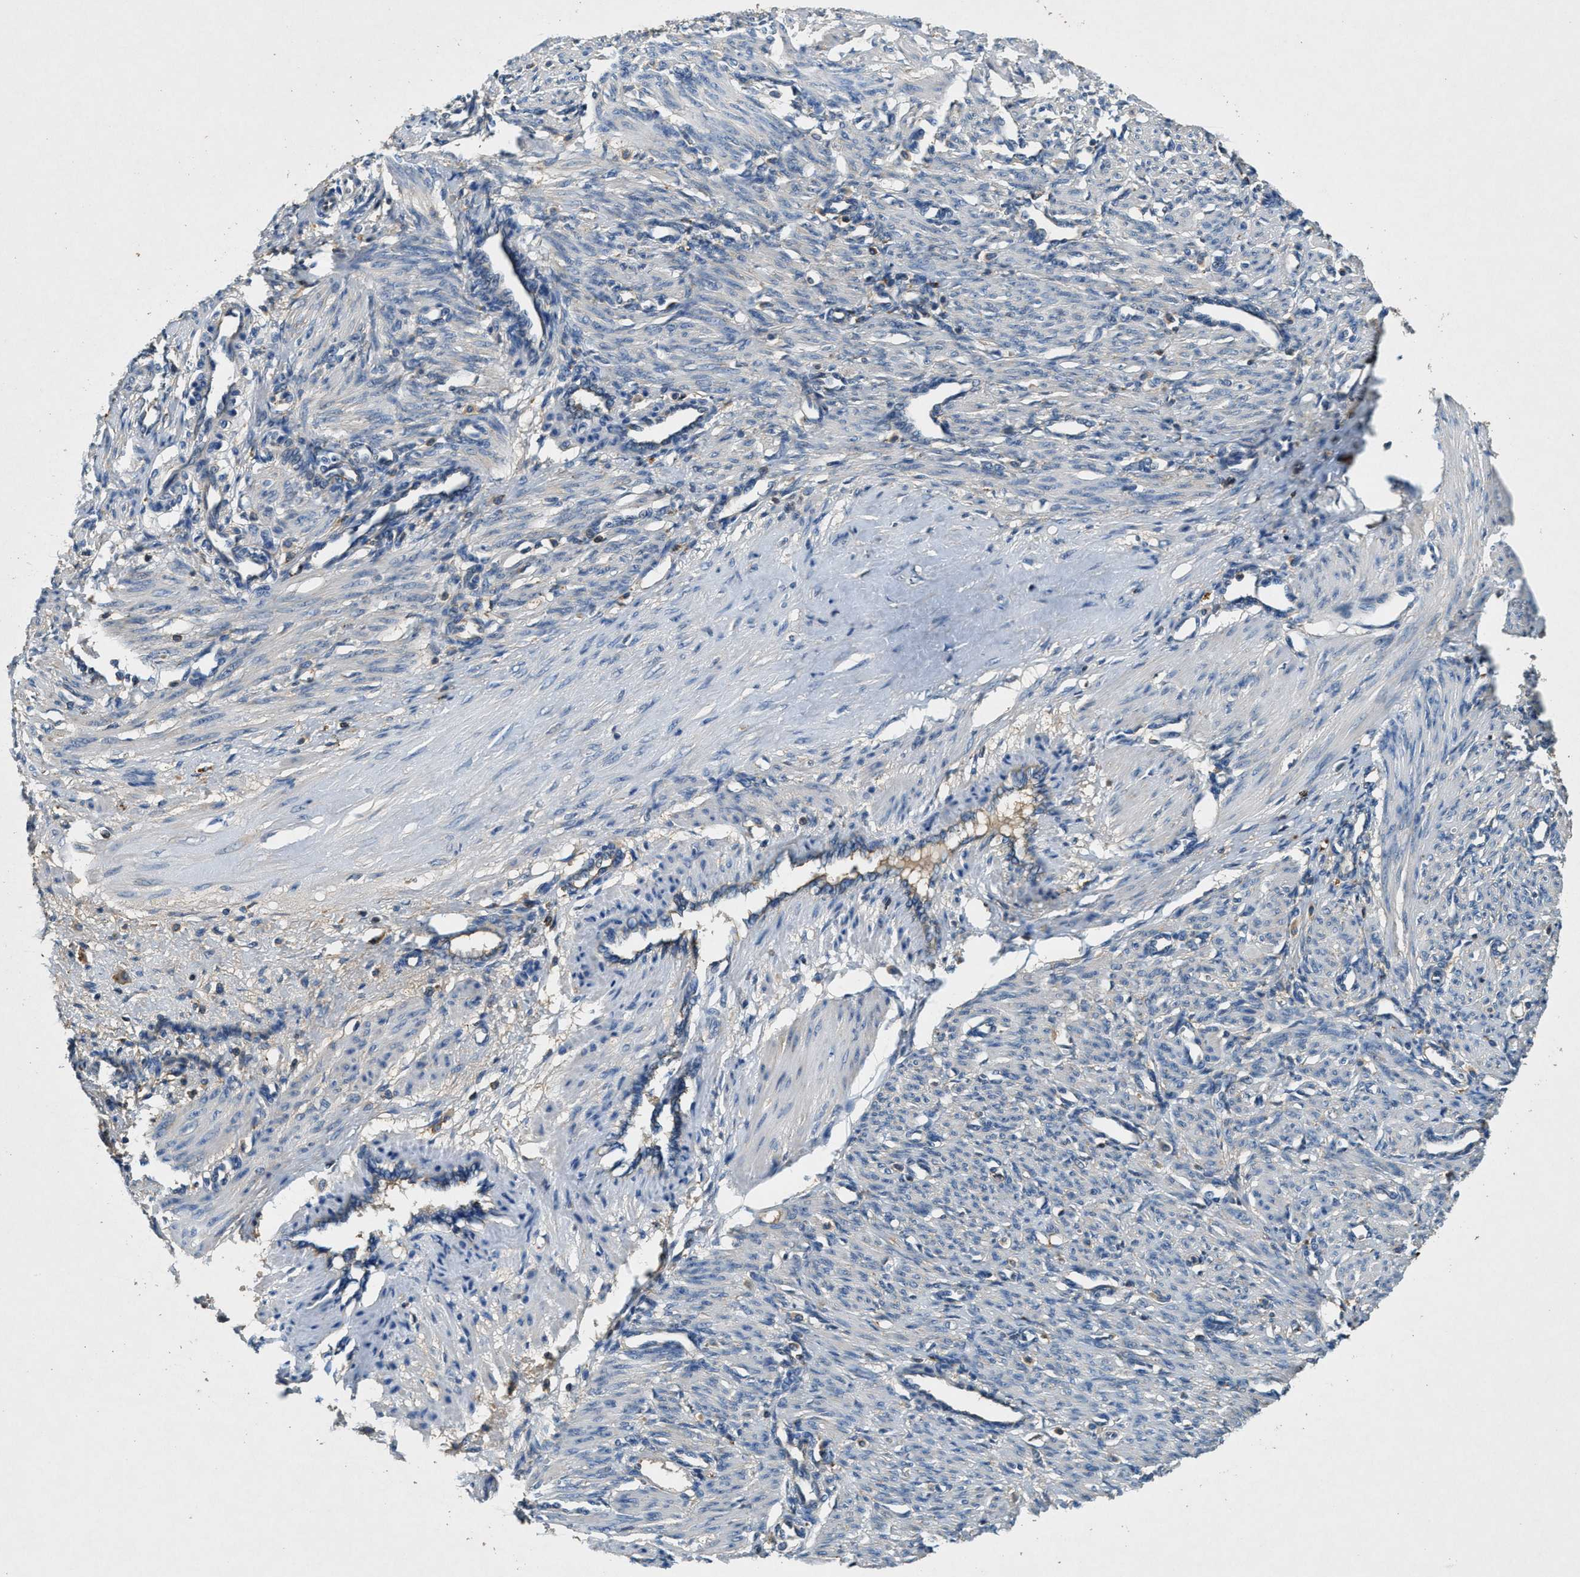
{"staining": {"intensity": "negative", "quantity": "none", "location": "none"}, "tissue": "smooth muscle", "cell_type": "Smooth muscle cells", "image_type": "normal", "snomed": [{"axis": "morphology", "description": "Normal tissue, NOS"}, {"axis": "topography", "description": "Endometrium"}], "caption": "Immunohistochemistry histopathology image of unremarkable smooth muscle: human smooth muscle stained with DAB demonstrates no significant protein staining in smooth muscle cells.", "gene": "BLOC1S1", "patient": {"sex": "female", "age": 33}}